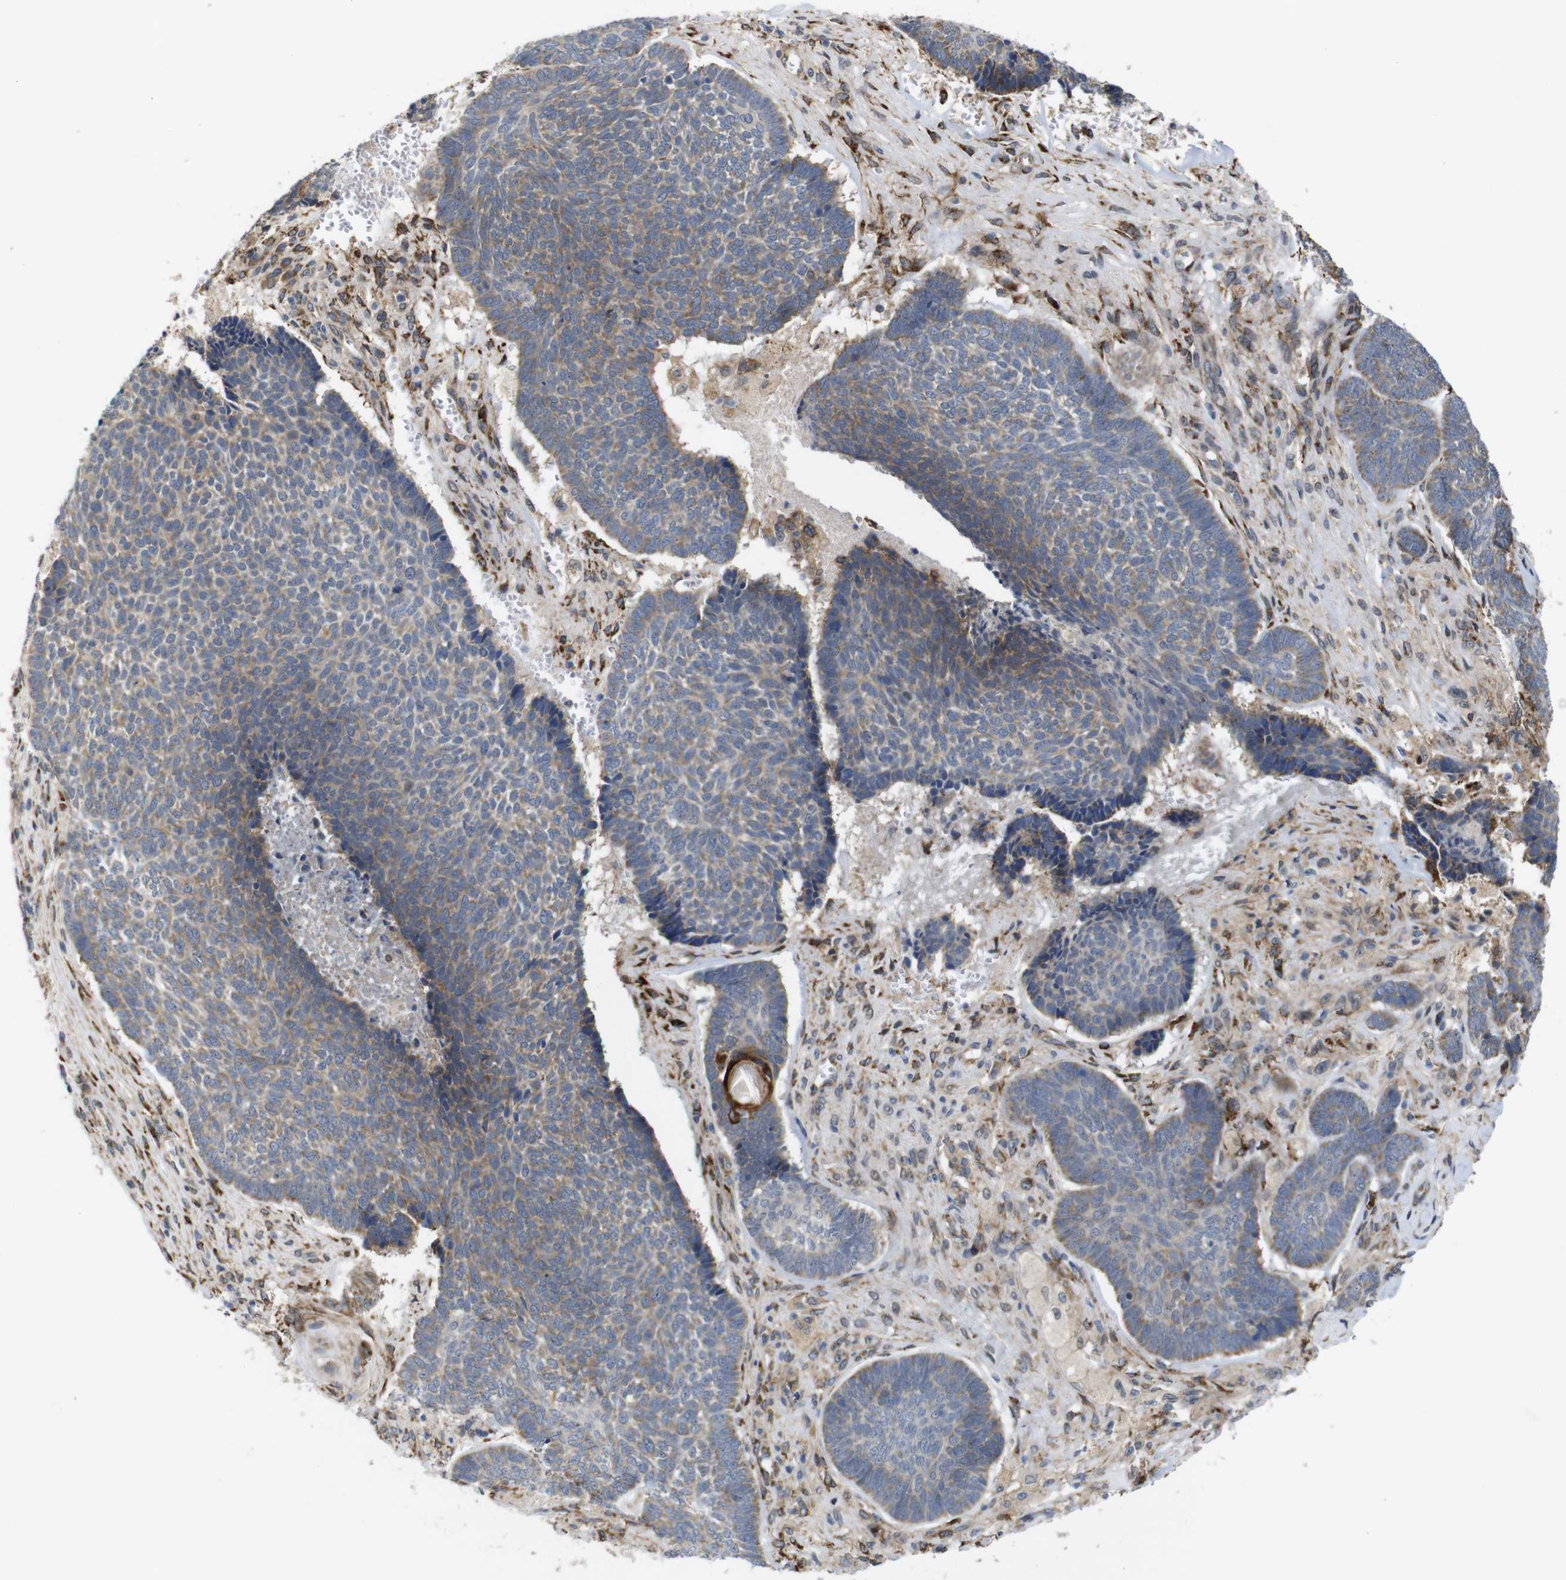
{"staining": {"intensity": "weak", "quantity": ">75%", "location": "cytoplasmic/membranous"}, "tissue": "skin cancer", "cell_type": "Tumor cells", "image_type": "cancer", "snomed": [{"axis": "morphology", "description": "Basal cell carcinoma"}, {"axis": "topography", "description": "Skin"}], "caption": "Protein analysis of skin basal cell carcinoma tissue exhibits weak cytoplasmic/membranous staining in about >75% of tumor cells.", "gene": "P3H2", "patient": {"sex": "male", "age": 84}}